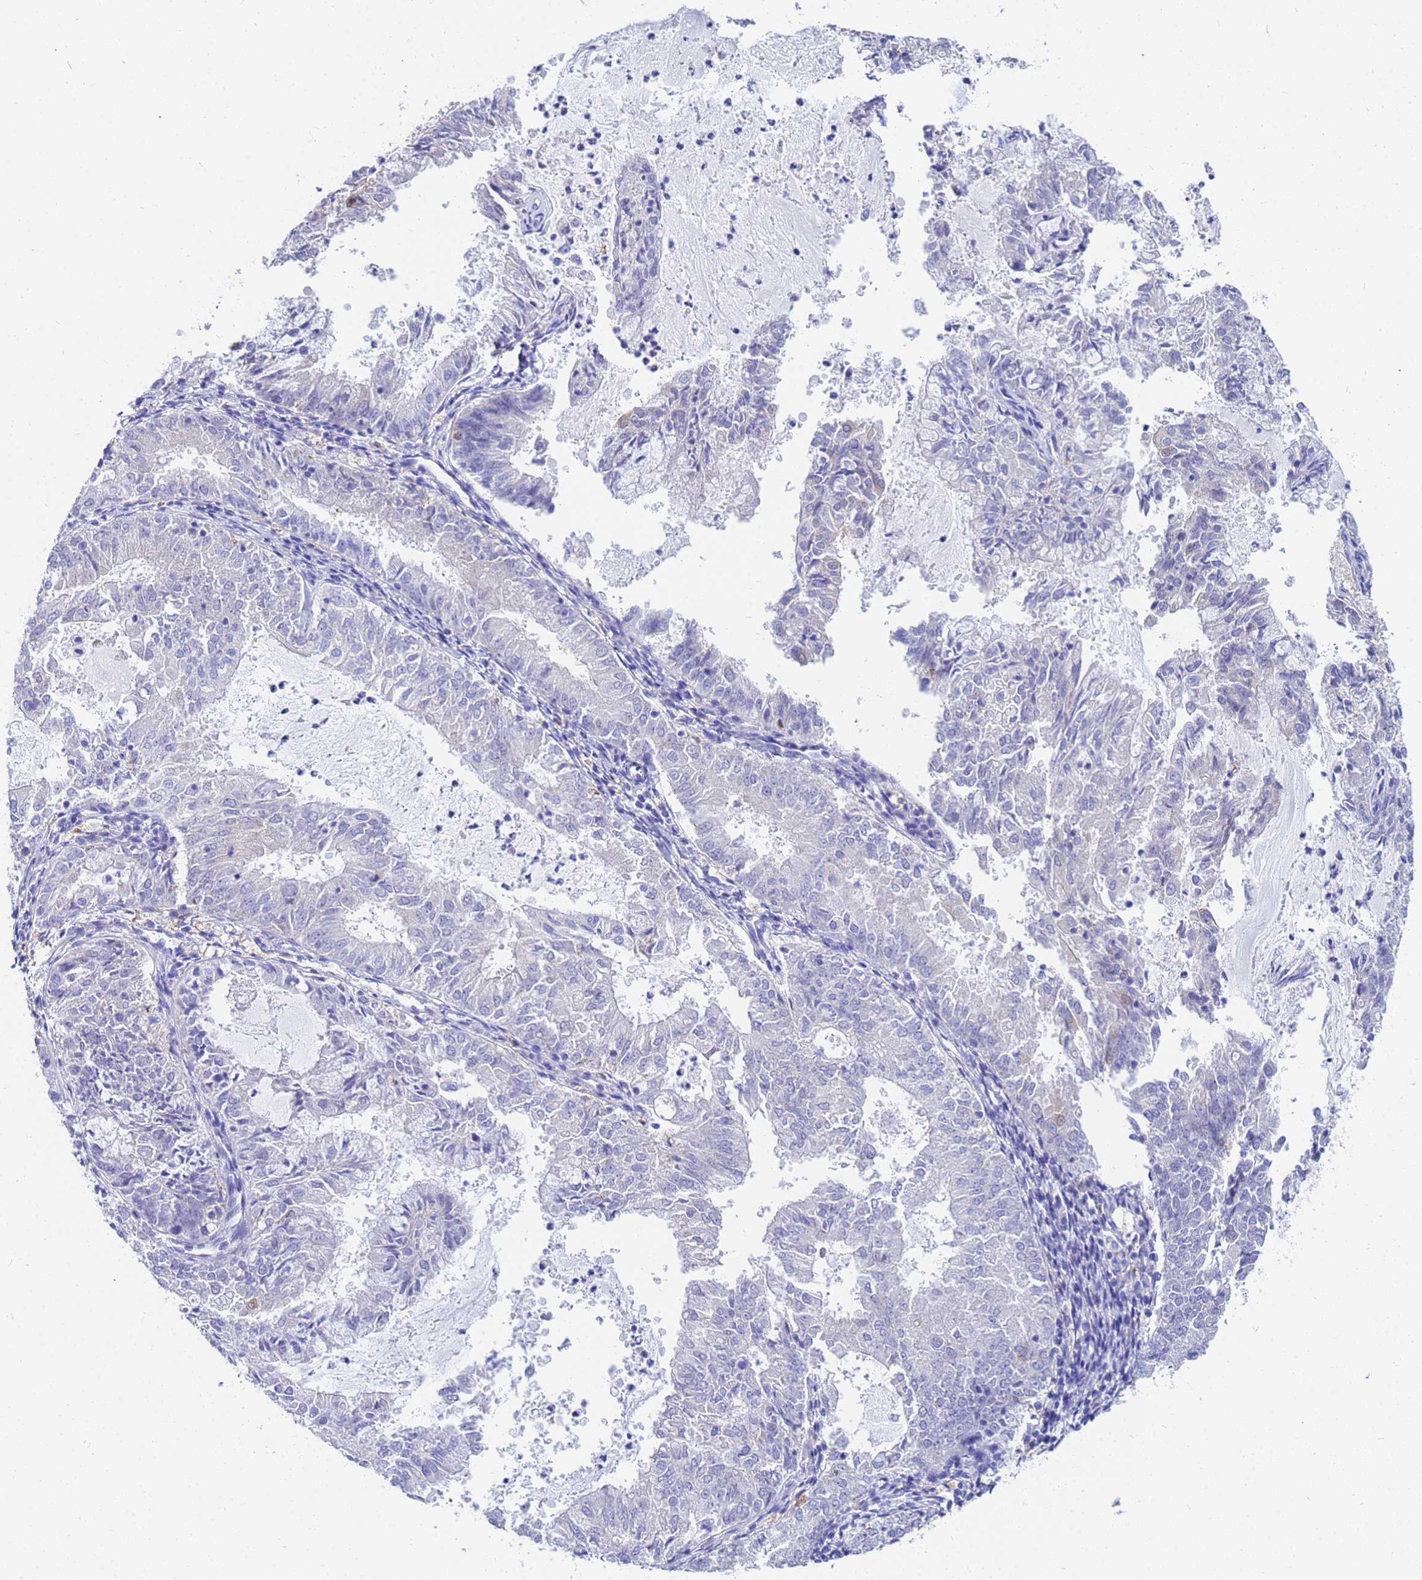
{"staining": {"intensity": "negative", "quantity": "none", "location": "none"}, "tissue": "endometrial cancer", "cell_type": "Tumor cells", "image_type": "cancer", "snomed": [{"axis": "morphology", "description": "Adenocarcinoma, NOS"}, {"axis": "topography", "description": "Endometrium"}], "caption": "IHC of human endometrial adenocarcinoma reveals no expression in tumor cells.", "gene": "C2orf72", "patient": {"sex": "female", "age": 57}}